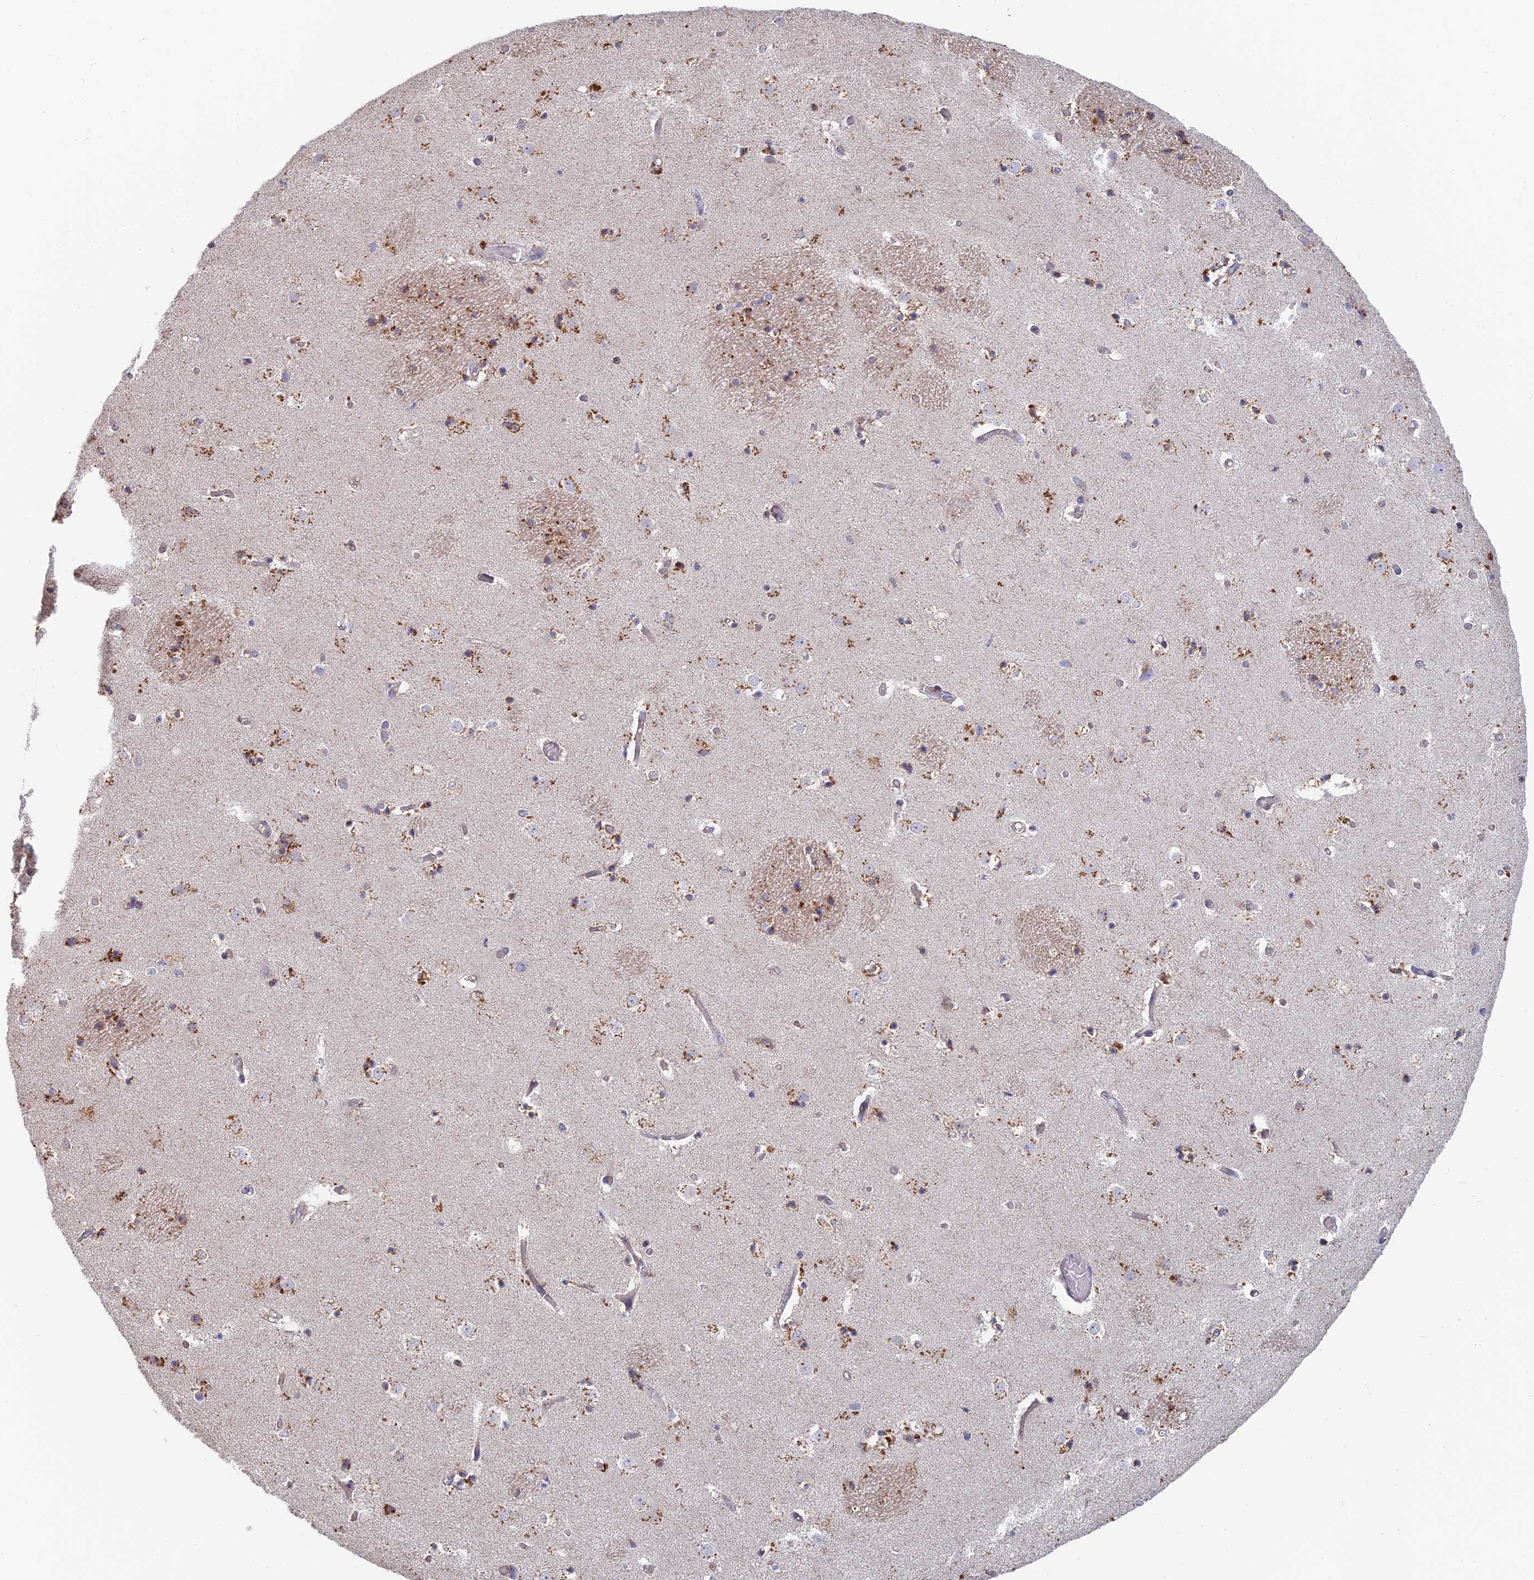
{"staining": {"intensity": "weak", "quantity": "<25%", "location": "cytoplasmic/membranous"}, "tissue": "caudate", "cell_type": "Glial cells", "image_type": "normal", "snomed": [{"axis": "morphology", "description": "Normal tissue, NOS"}, {"axis": "topography", "description": "Lateral ventricle wall"}], "caption": "The photomicrograph shows no staining of glial cells in unremarkable caudate.", "gene": "ENSG00000267561", "patient": {"sex": "female", "age": 52}}